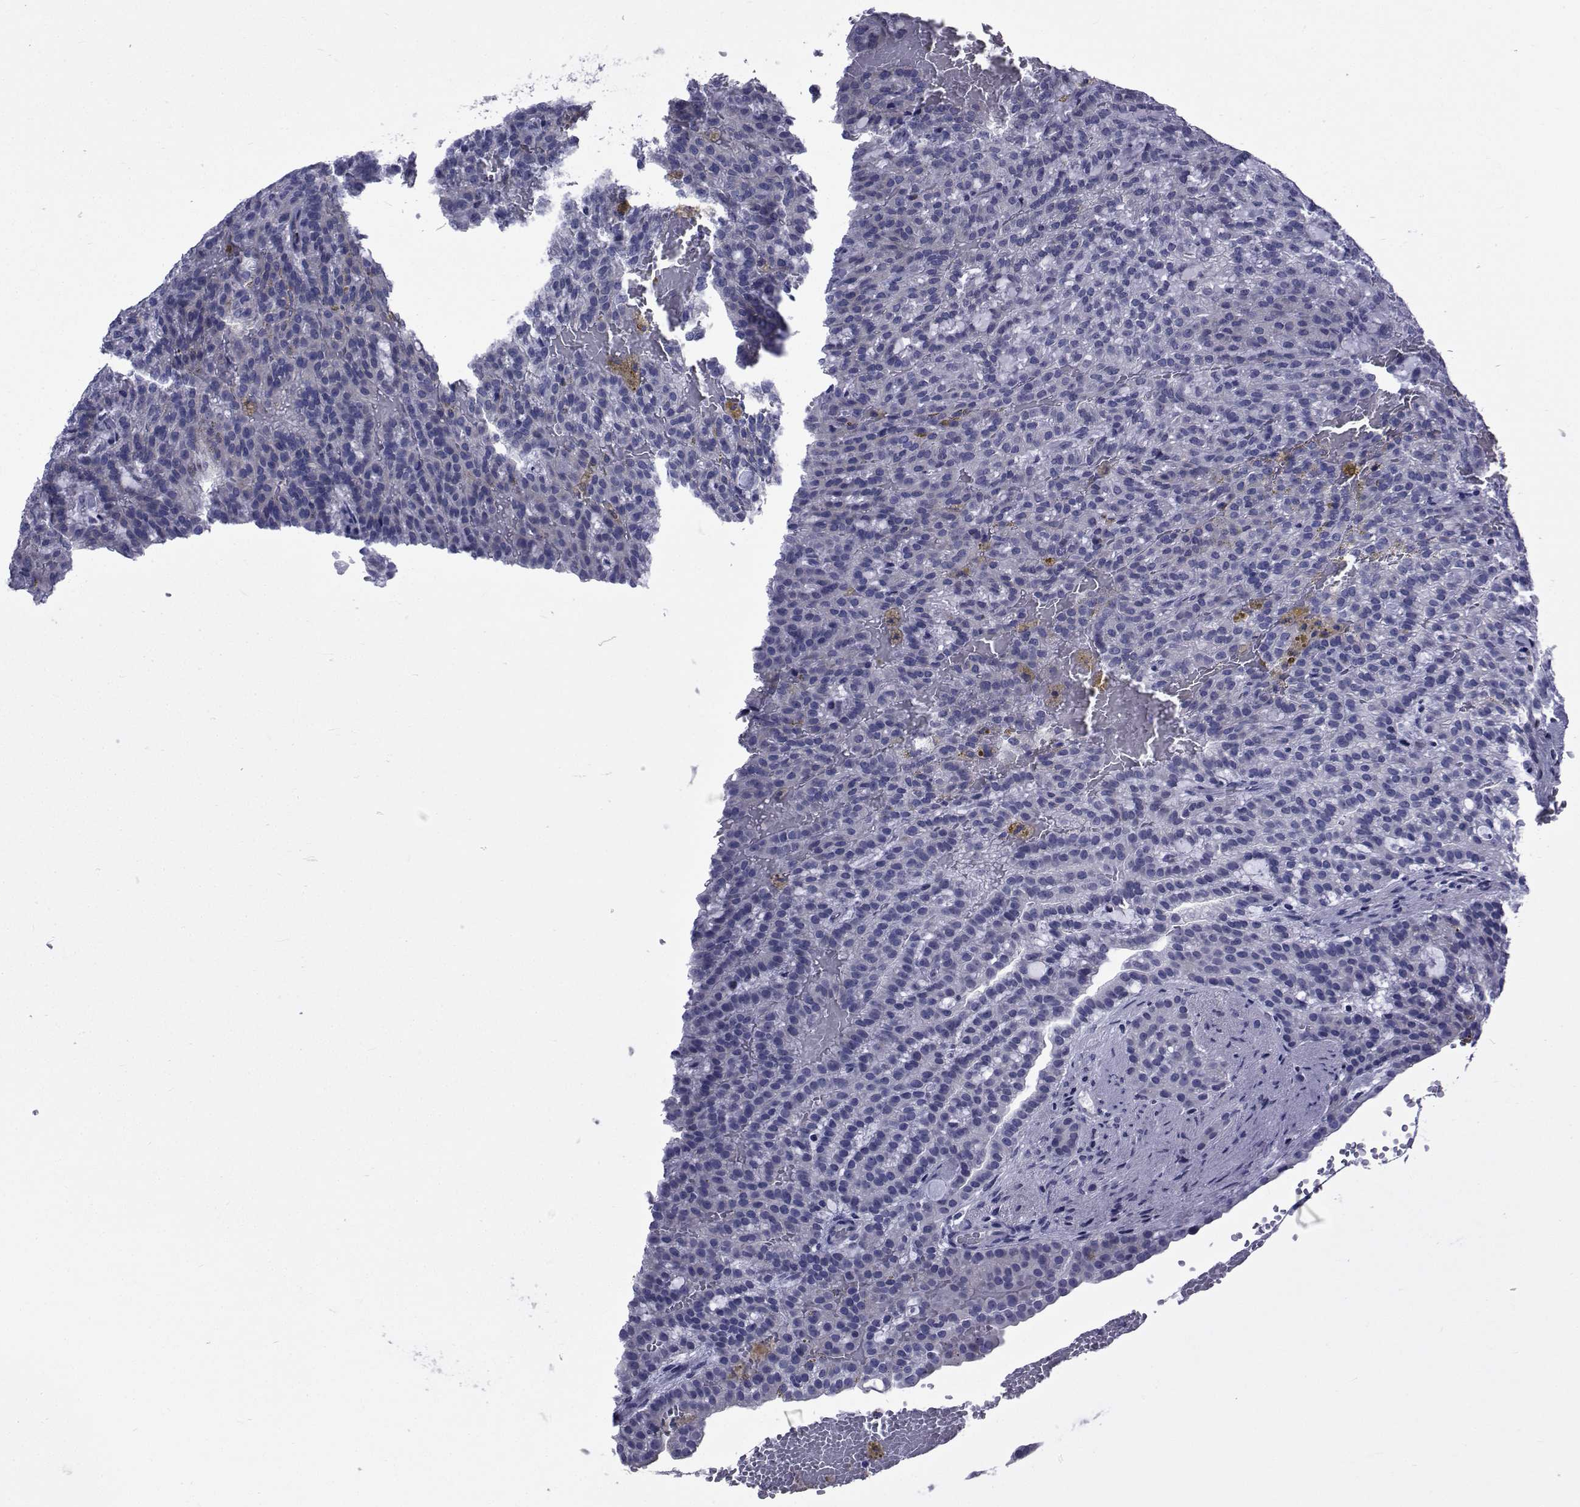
{"staining": {"intensity": "negative", "quantity": "none", "location": "none"}, "tissue": "renal cancer", "cell_type": "Tumor cells", "image_type": "cancer", "snomed": [{"axis": "morphology", "description": "Adenocarcinoma, NOS"}, {"axis": "topography", "description": "Kidney"}], "caption": "An IHC histopathology image of renal adenocarcinoma is shown. There is no staining in tumor cells of renal adenocarcinoma.", "gene": "ROPN1", "patient": {"sex": "male", "age": 63}}